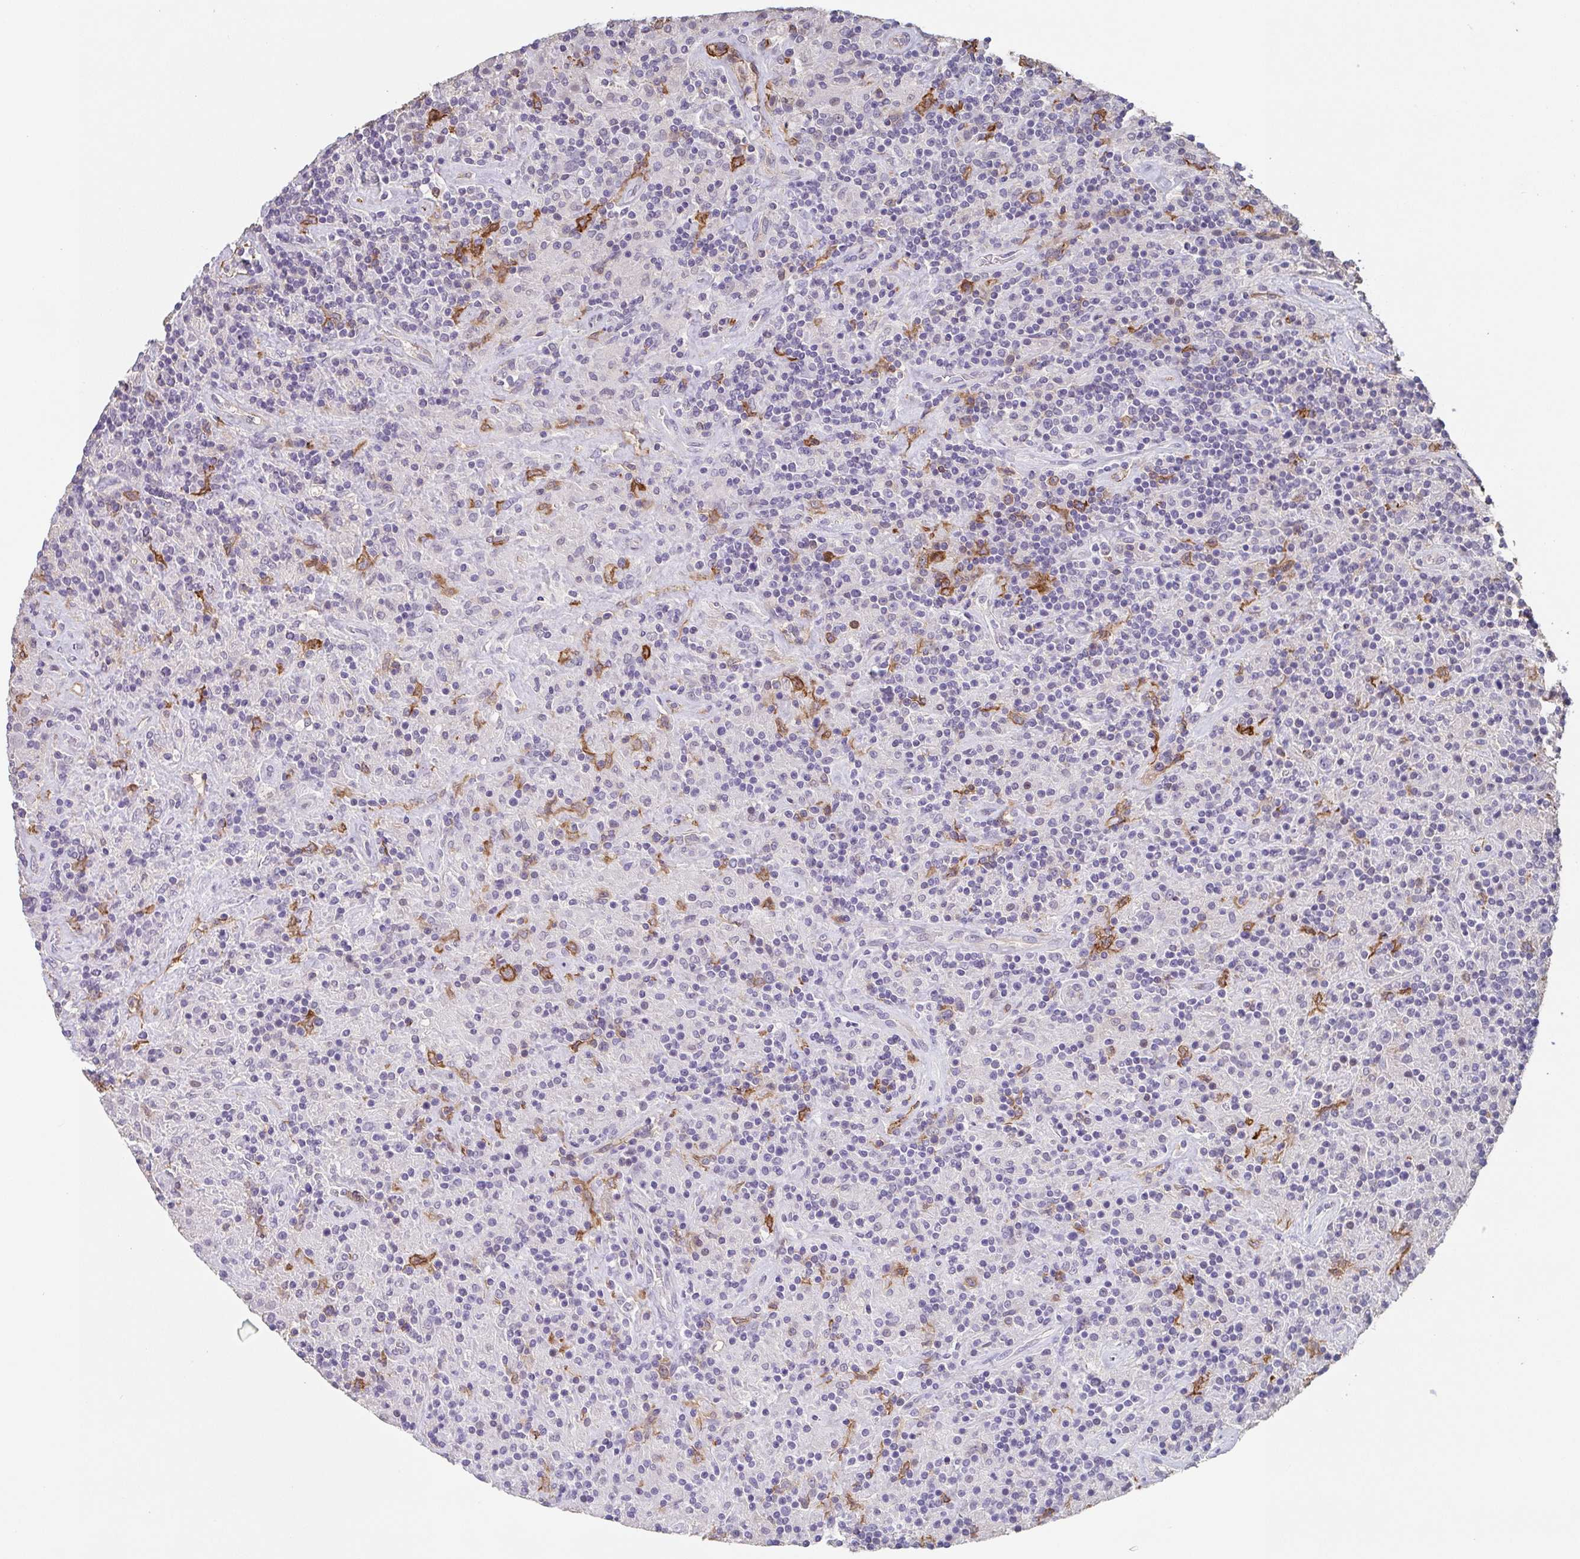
{"staining": {"intensity": "negative", "quantity": "none", "location": "none"}, "tissue": "lymphoma", "cell_type": "Tumor cells", "image_type": "cancer", "snomed": [{"axis": "morphology", "description": "Hodgkin's disease, NOS"}, {"axis": "topography", "description": "Lymph node"}], "caption": "Immunohistochemical staining of Hodgkin's disease shows no significant staining in tumor cells.", "gene": "DBN1", "patient": {"sex": "male", "age": 70}}